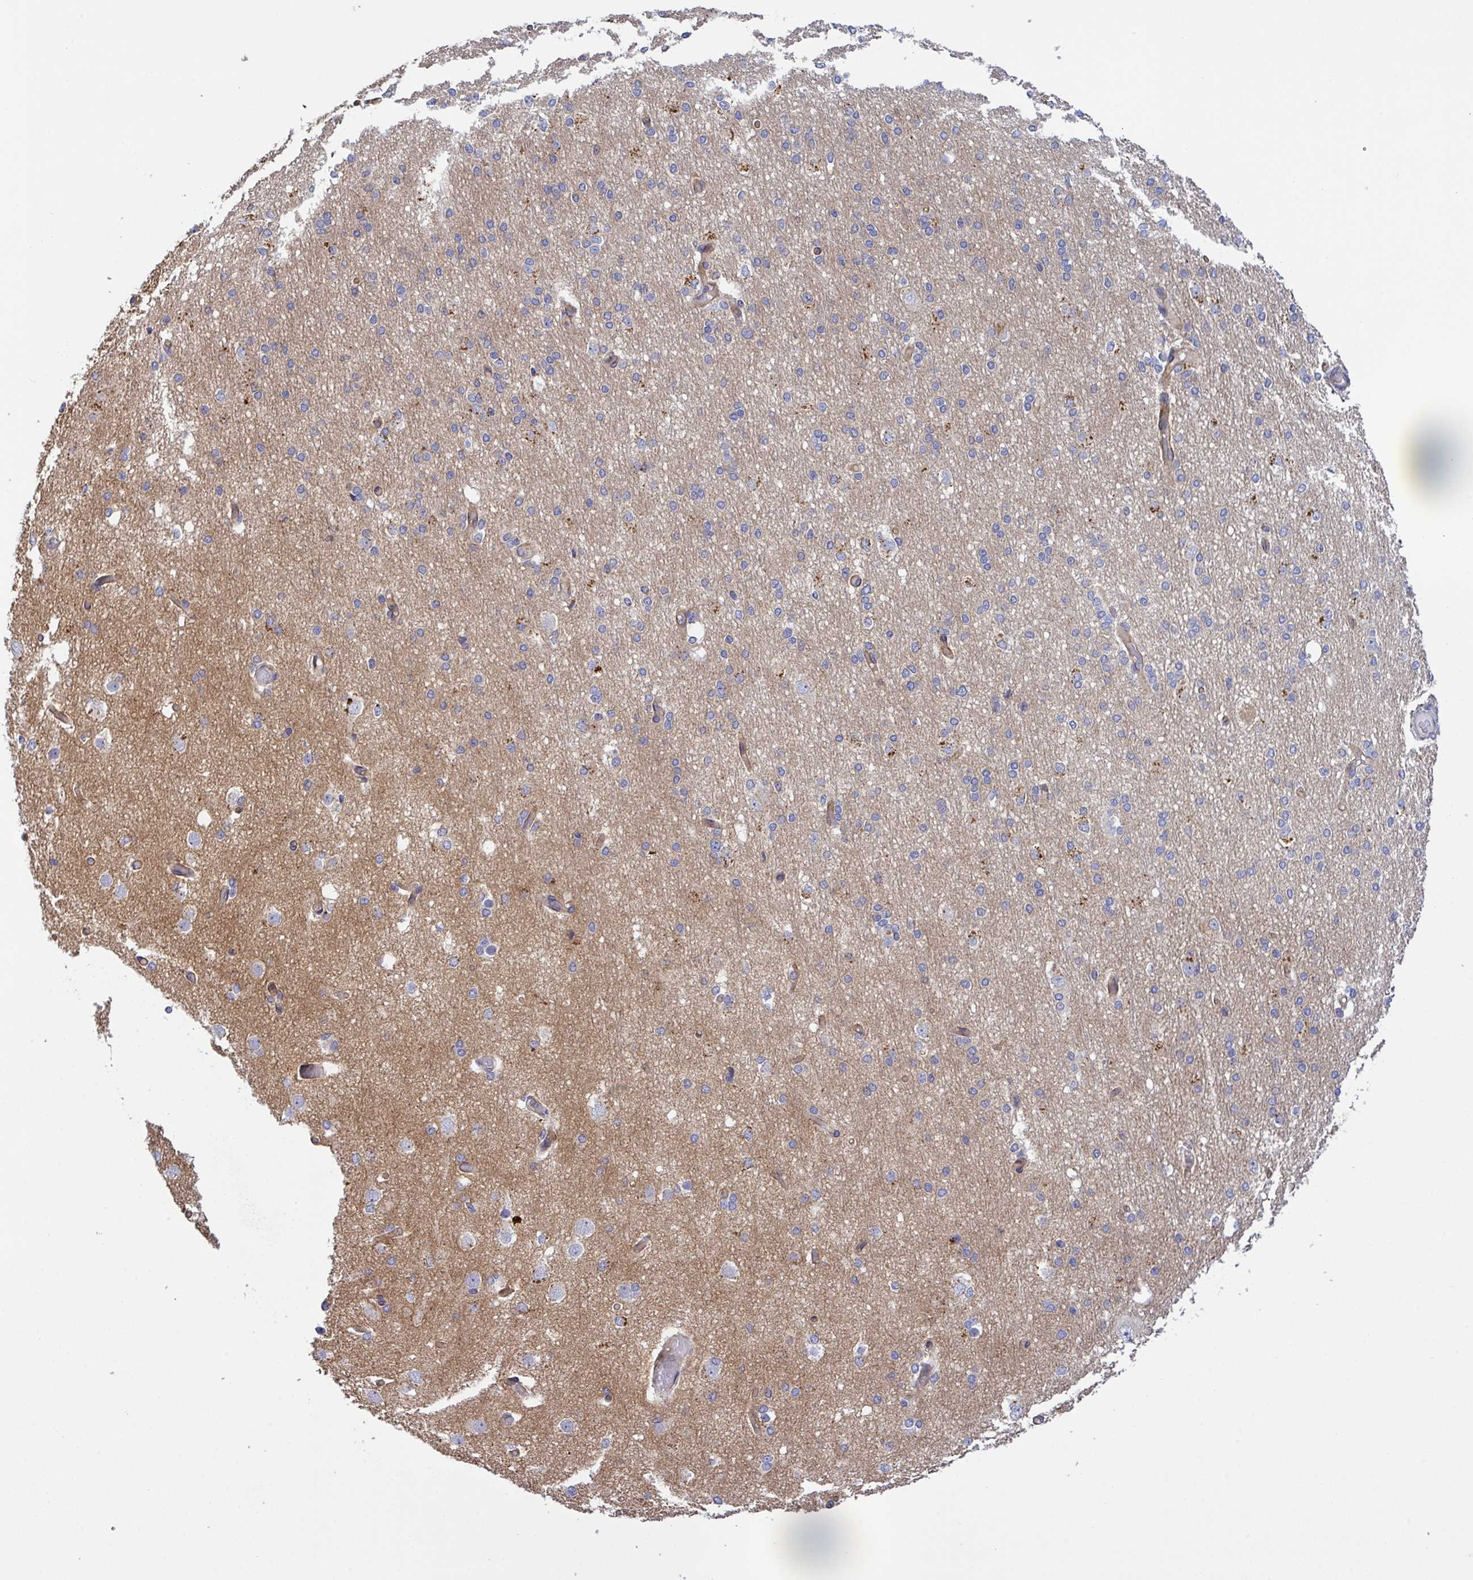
{"staining": {"intensity": "moderate", "quantity": ">75%", "location": "cytoplasmic/membranous"}, "tissue": "cerebral cortex", "cell_type": "Endothelial cells", "image_type": "normal", "snomed": [{"axis": "morphology", "description": "Normal tissue, NOS"}, {"axis": "morphology", "description": "Inflammation, NOS"}, {"axis": "topography", "description": "Cerebral cortex"}], "caption": "Immunohistochemistry (IHC) of unremarkable human cerebral cortex shows medium levels of moderate cytoplasmic/membranous staining in approximately >75% of endothelial cells.", "gene": "C4orf36", "patient": {"sex": "male", "age": 6}}